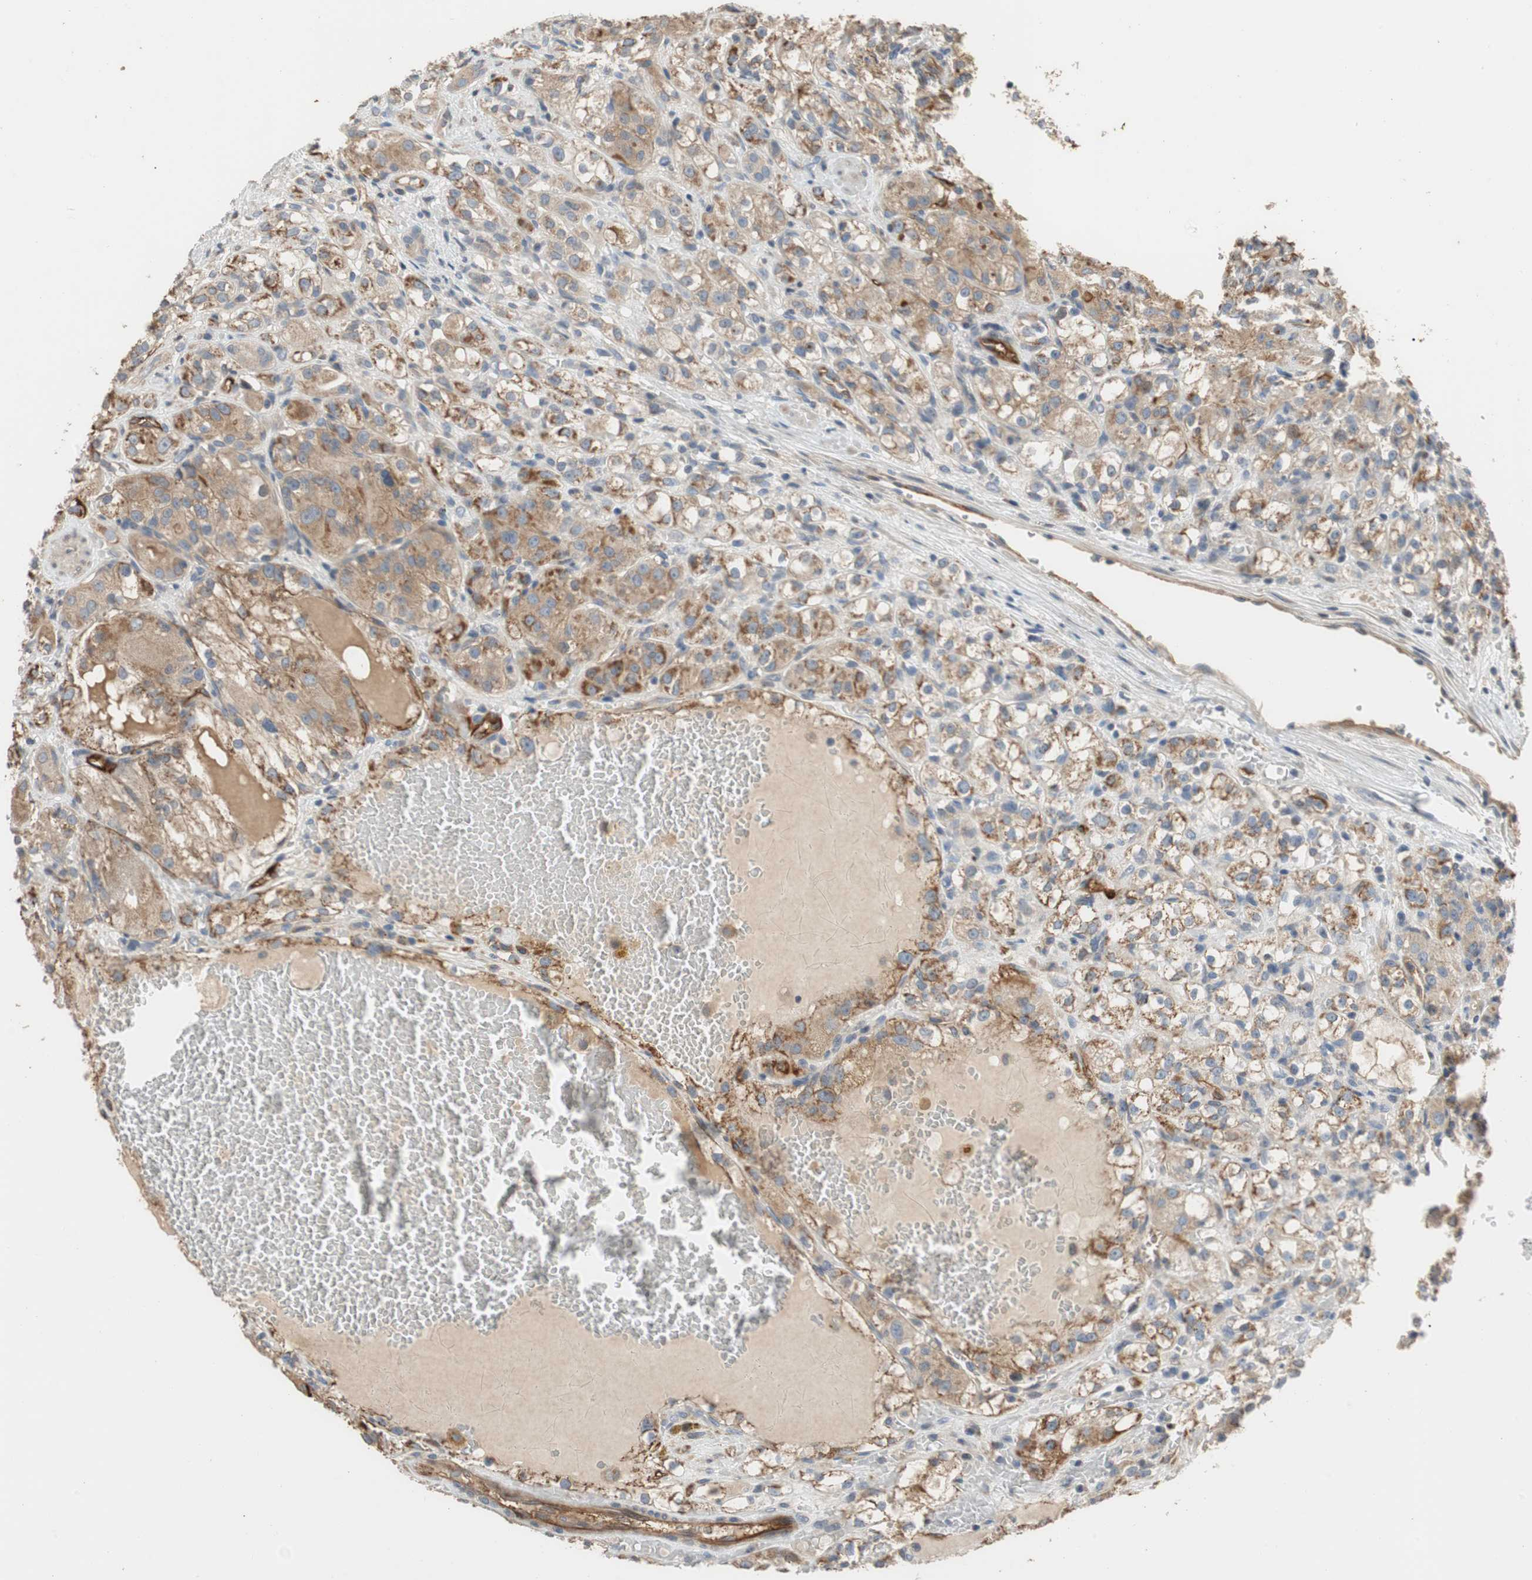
{"staining": {"intensity": "weak", "quantity": ">75%", "location": "cytoplasmic/membranous"}, "tissue": "renal cancer", "cell_type": "Tumor cells", "image_type": "cancer", "snomed": [{"axis": "morphology", "description": "Normal tissue, NOS"}, {"axis": "morphology", "description": "Adenocarcinoma, NOS"}, {"axis": "topography", "description": "Kidney"}], "caption": "IHC image of neoplastic tissue: human renal cancer (adenocarcinoma) stained using IHC demonstrates low levels of weak protein expression localized specifically in the cytoplasmic/membranous of tumor cells, appearing as a cytoplasmic/membranous brown color.", "gene": "ALPL", "patient": {"sex": "male", "age": 61}}